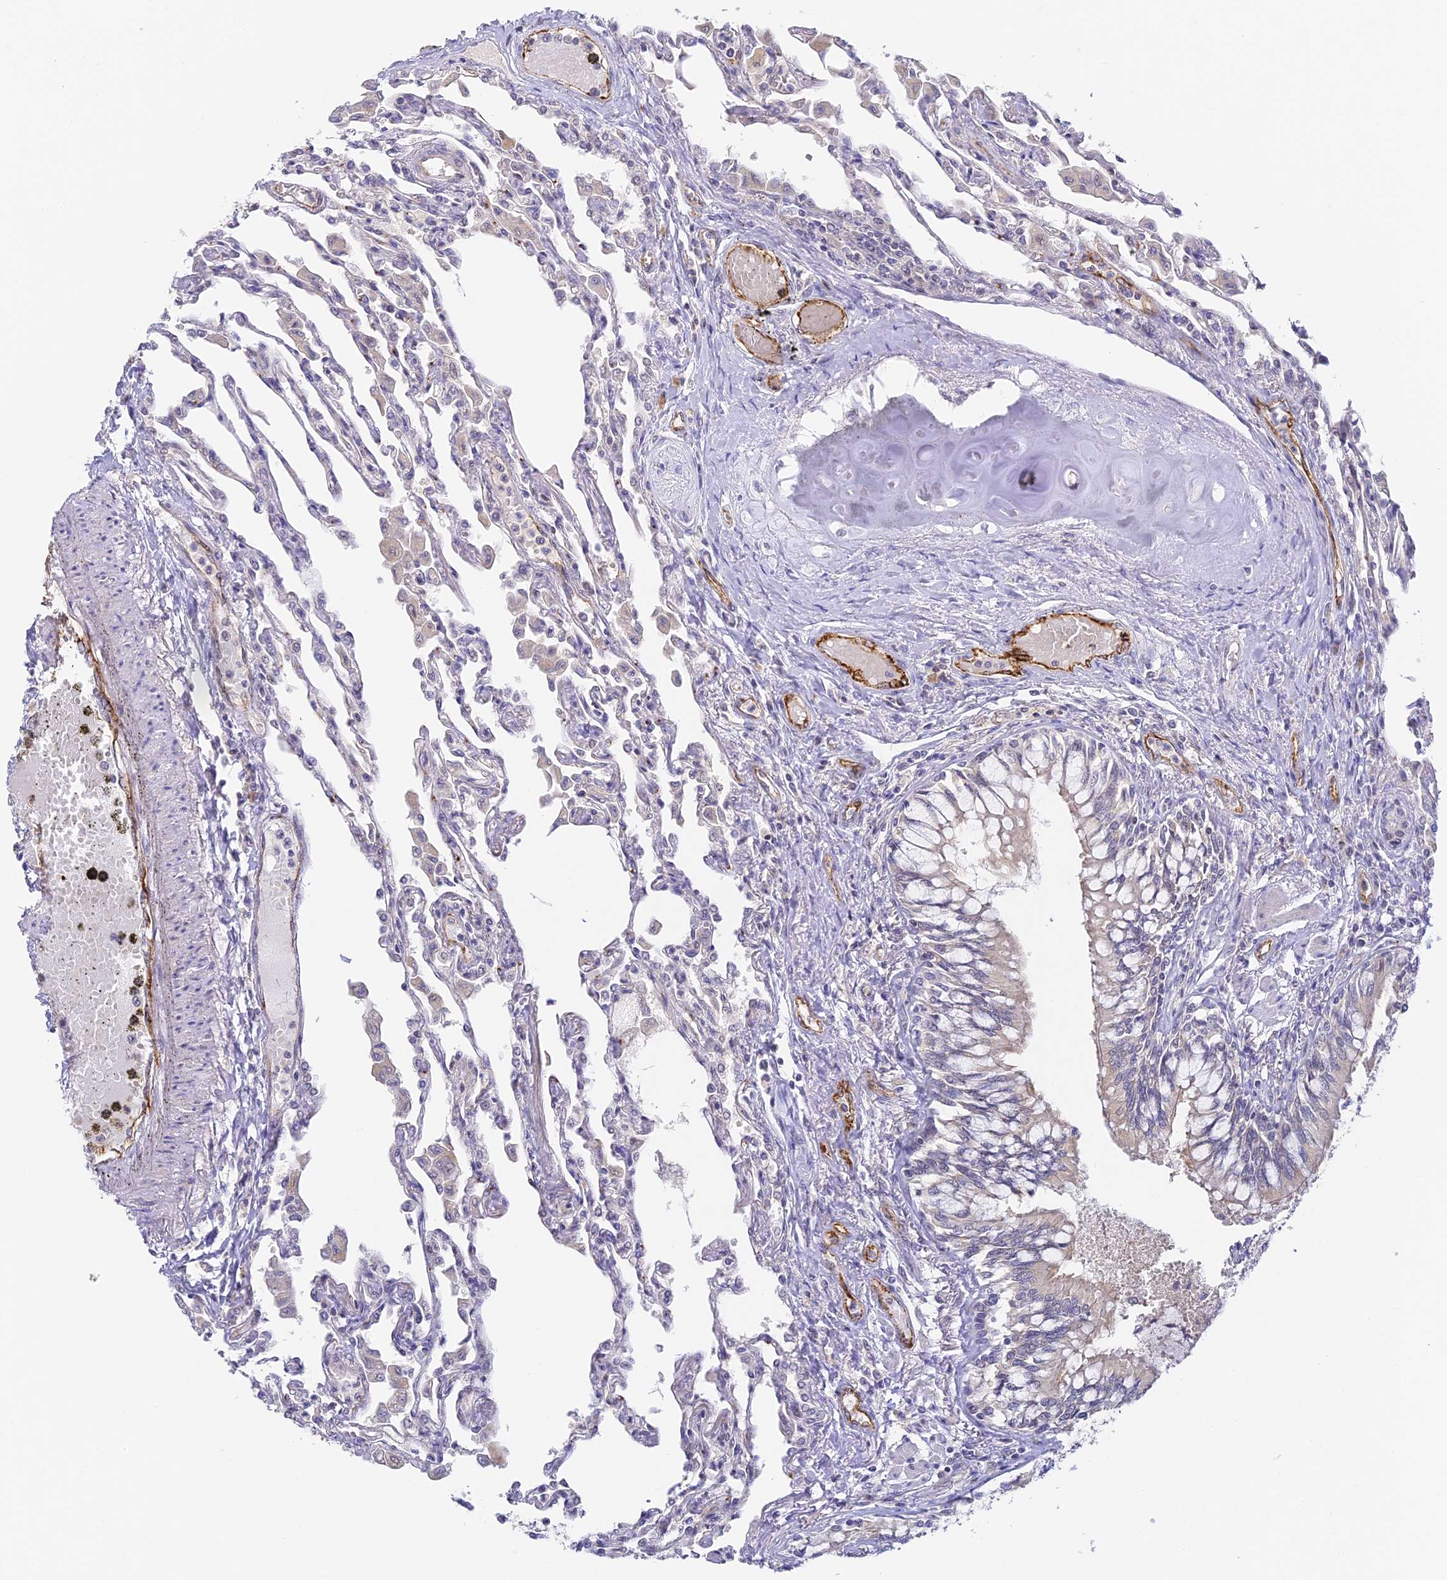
{"staining": {"intensity": "weak", "quantity": "<25%", "location": "cytoplasmic/membranous"}, "tissue": "lung", "cell_type": "Alveolar cells", "image_type": "normal", "snomed": [{"axis": "morphology", "description": "Normal tissue, NOS"}, {"axis": "topography", "description": "Bronchus"}, {"axis": "topography", "description": "Lung"}], "caption": "Immunohistochemistry micrograph of normal lung: lung stained with DAB reveals no significant protein expression in alveolar cells.", "gene": "DNAAF10", "patient": {"sex": "female", "age": 49}}